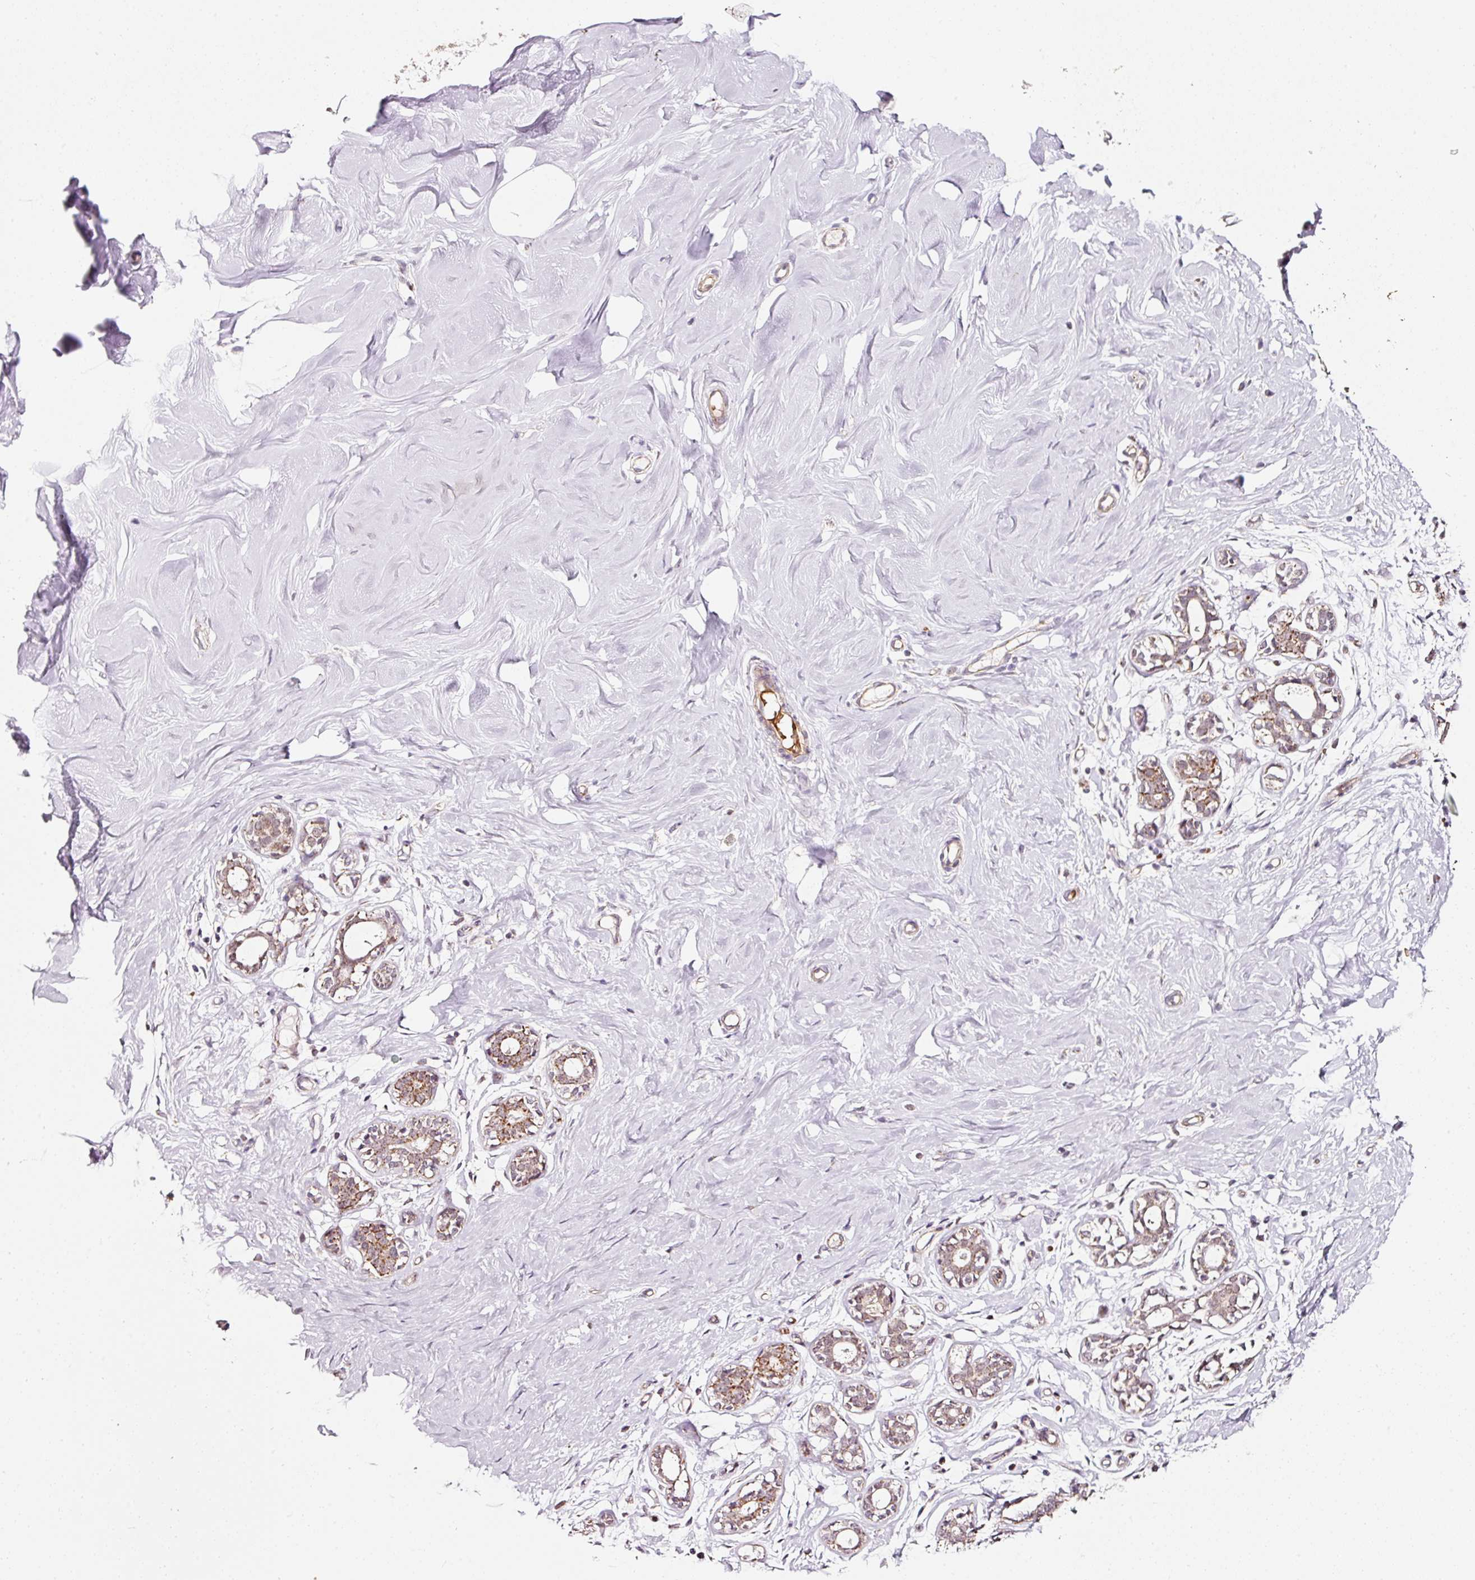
{"staining": {"intensity": "negative", "quantity": "none", "location": "none"}, "tissue": "breast", "cell_type": "Adipocytes", "image_type": "normal", "snomed": [{"axis": "morphology", "description": "Normal tissue, NOS"}, {"axis": "topography", "description": "Breast"}], "caption": "High magnification brightfield microscopy of normal breast stained with DAB (3,3'-diaminobenzidine) (brown) and counterstained with hematoxylin (blue): adipocytes show no significant positivity. (DAB (3,3'-diaminobenzidine) IHC, high magnification).", "gene": "ZNF460", "patient": {"sex": "female", "age": 27}}